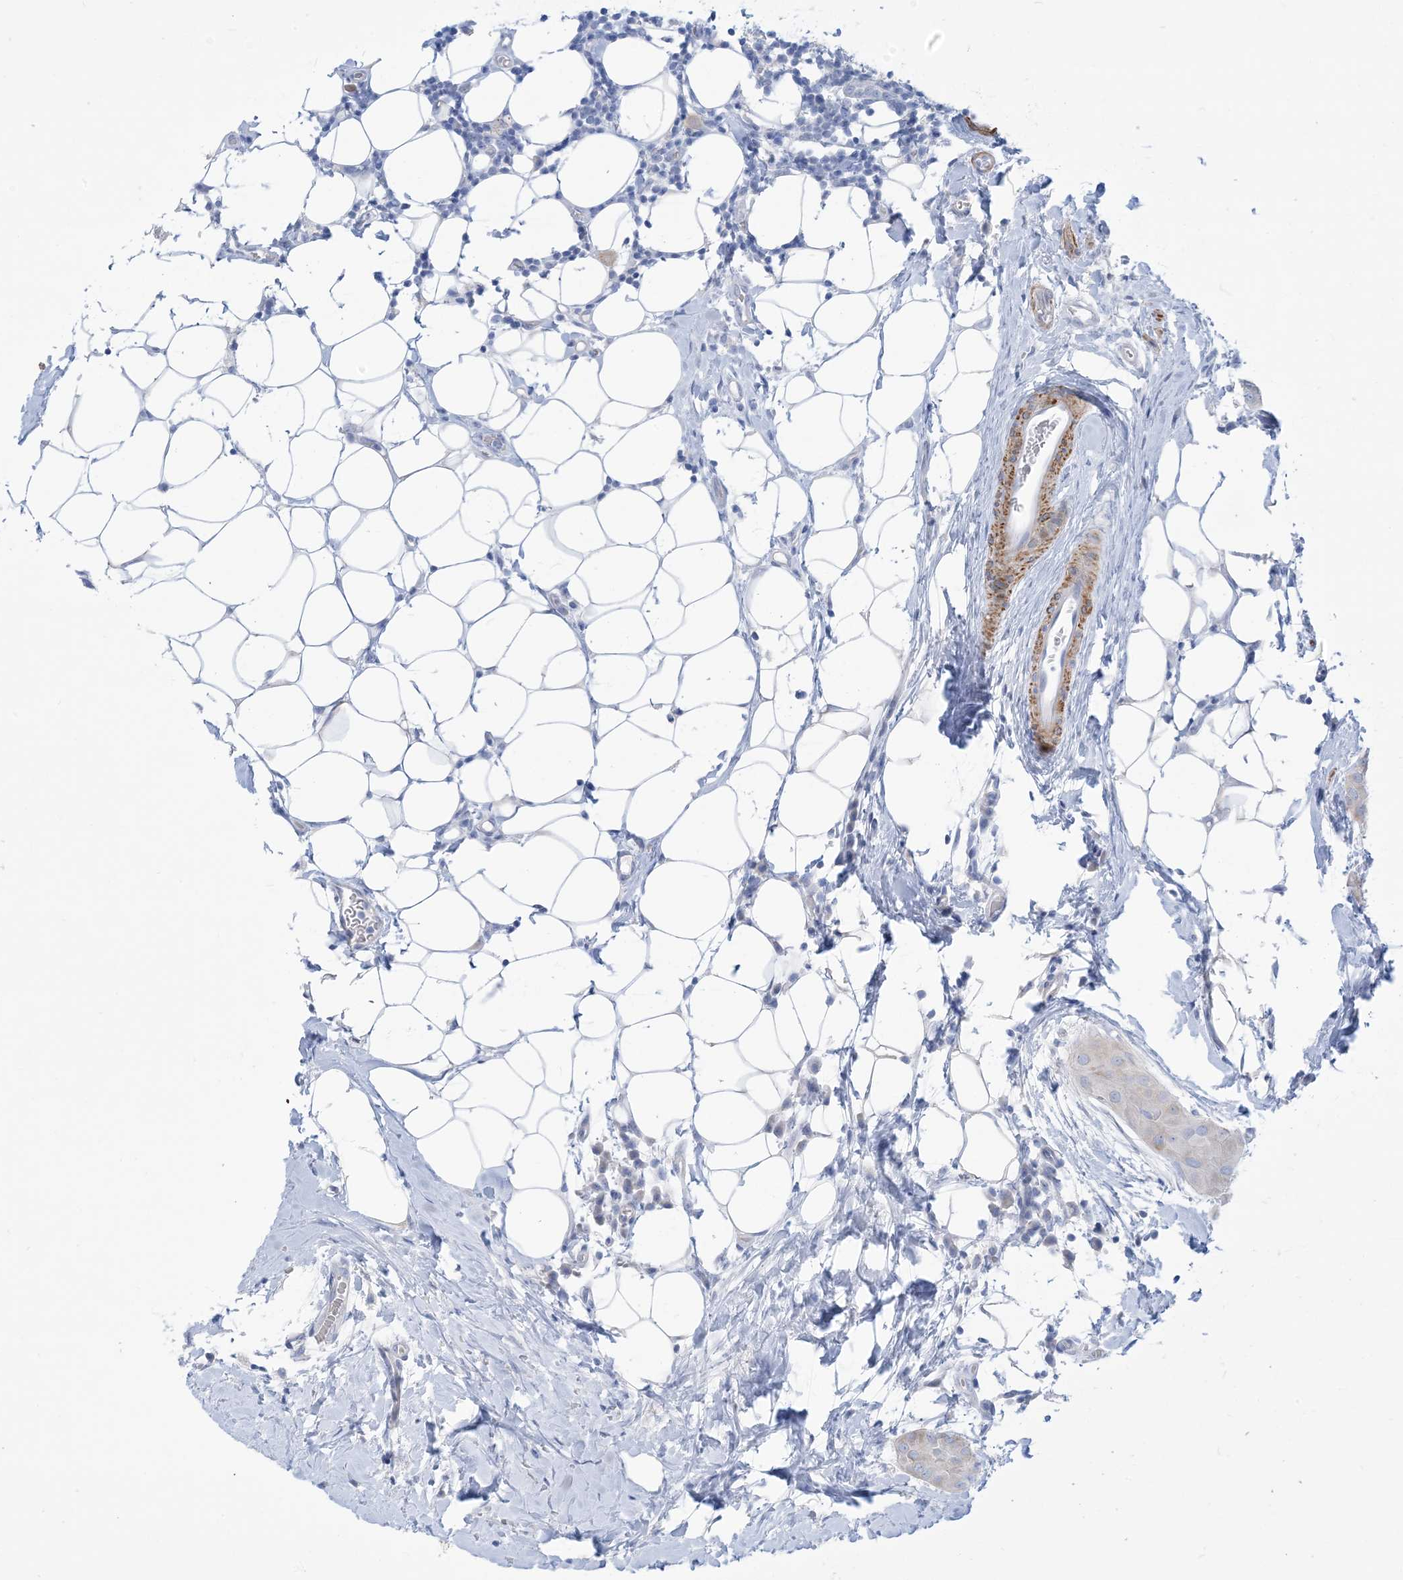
{"staining": {"intensity": "moderate", "quantity": "<25%", "location": "cytoplasmic/membranous"}, "tissue": "thyroid cancer", "cell_type": "Tumor cells", "image_type": "cancer", "snomed": [{"axis": "morphology", "description": "Papillary adenocarcinoma, NOS"}, {"axis": "topography", "description": "Thyroid gland"}], "caption": "DAB (3,3'-diaminobenzidine) immunohistochemical staining of human thyroid cancer displays moderate cytoplasmic/membranous protein expression in about <25% of tumor cells. (brown staining indicates protein expression, while blue staining denotes nuclei).", "gene": "MARS2", "patient": {"sex": "male", "age": 33}}